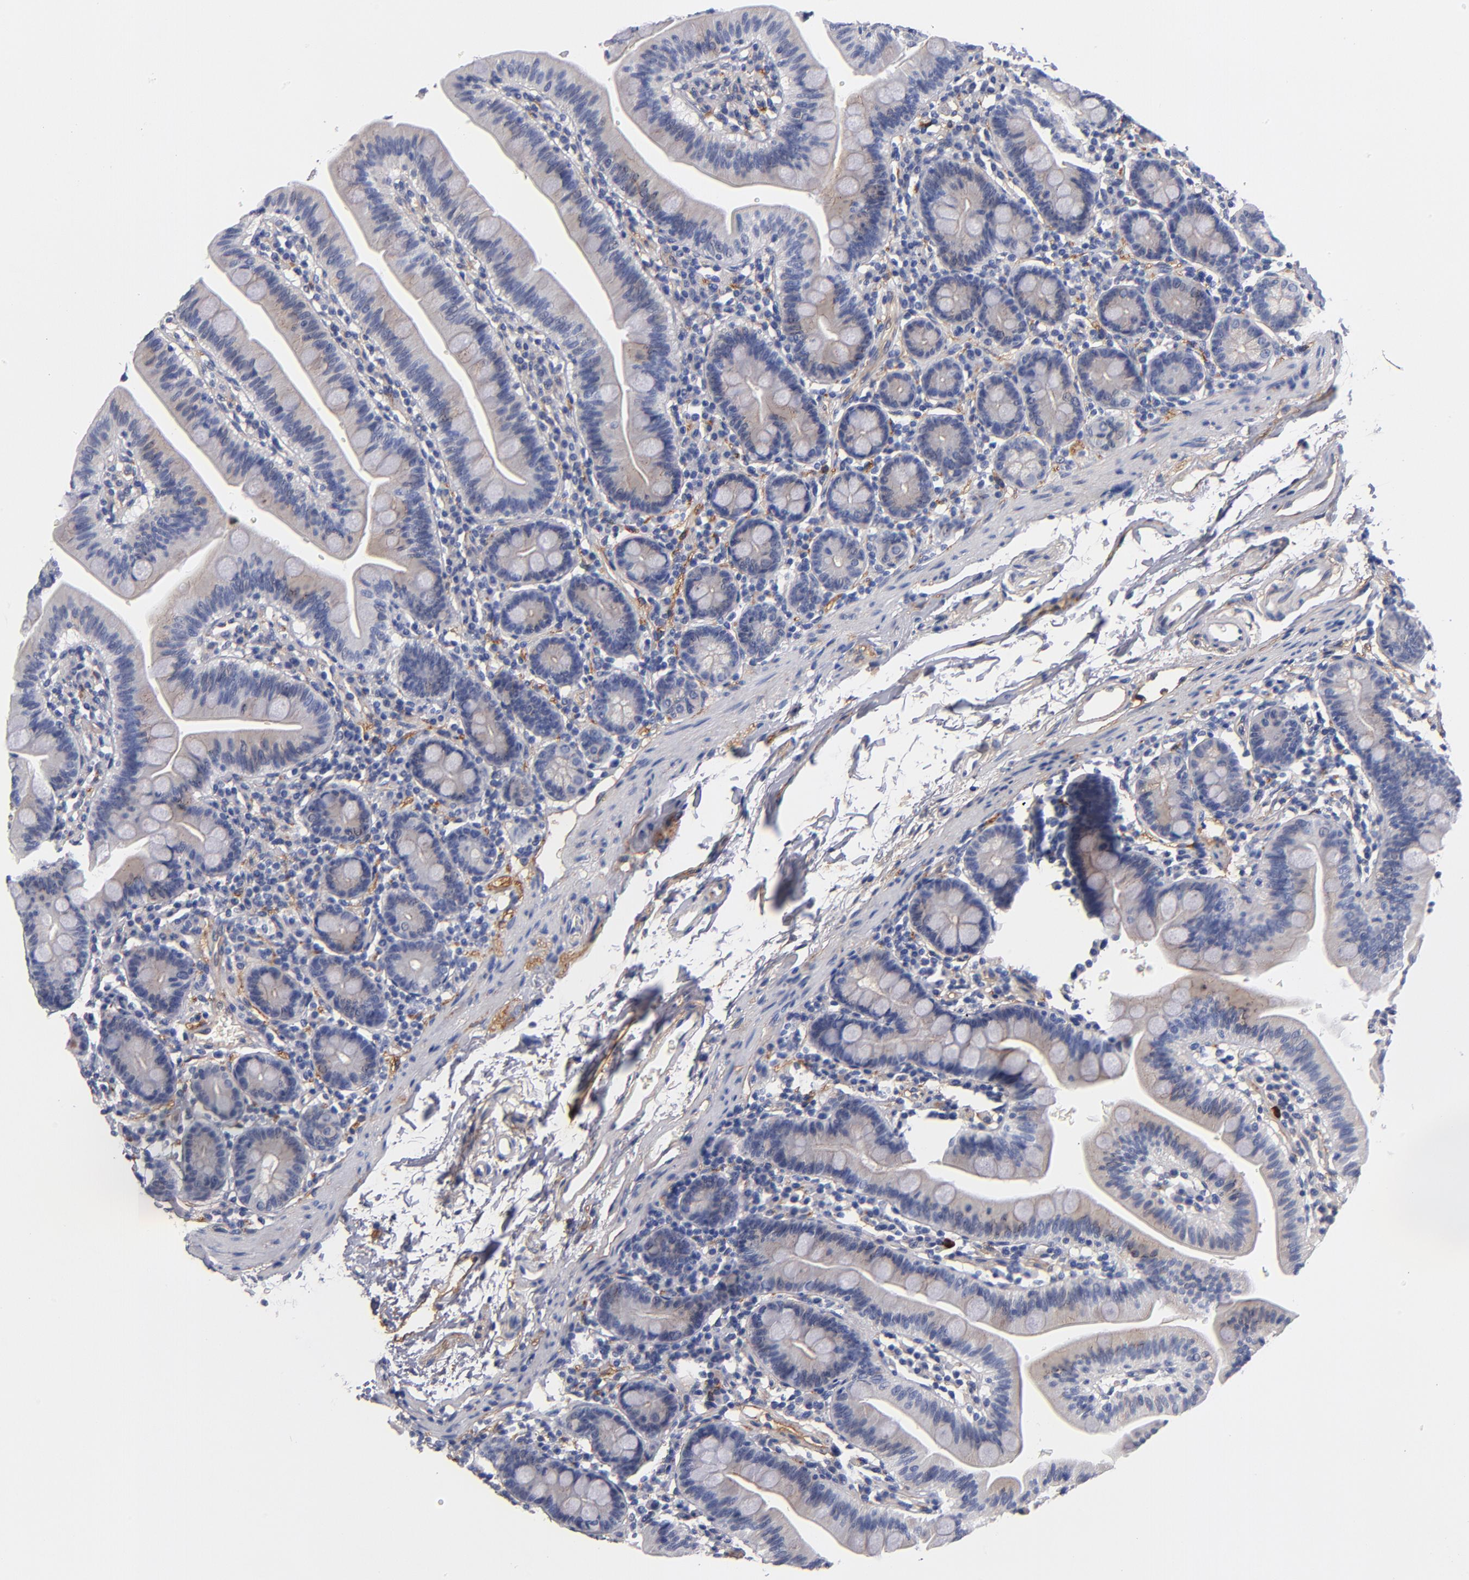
{"staining": {"intensity": "weak", "quantity": "25%-75%", "location": "cytoplasmic/membranous"}, "tissue": "small intestine", "cell_type": "Glandular cells", "image_type": "normal", "snomed": [{"axis": "morphology", "description": "Normal tissue, NOS"}, {"axis": "topography", "description": "Small intestine"}], "caption": "Small intestine was stained to show a protein in brown. There is low levels of weak cytoplasmic/membranous staining in about 25%-75% of glandular cells. (Brightfield microscopy of DAB IHC at high magnification).", "gene": "PLSCR4", "patient": {"sex": "male", "age": 79}}